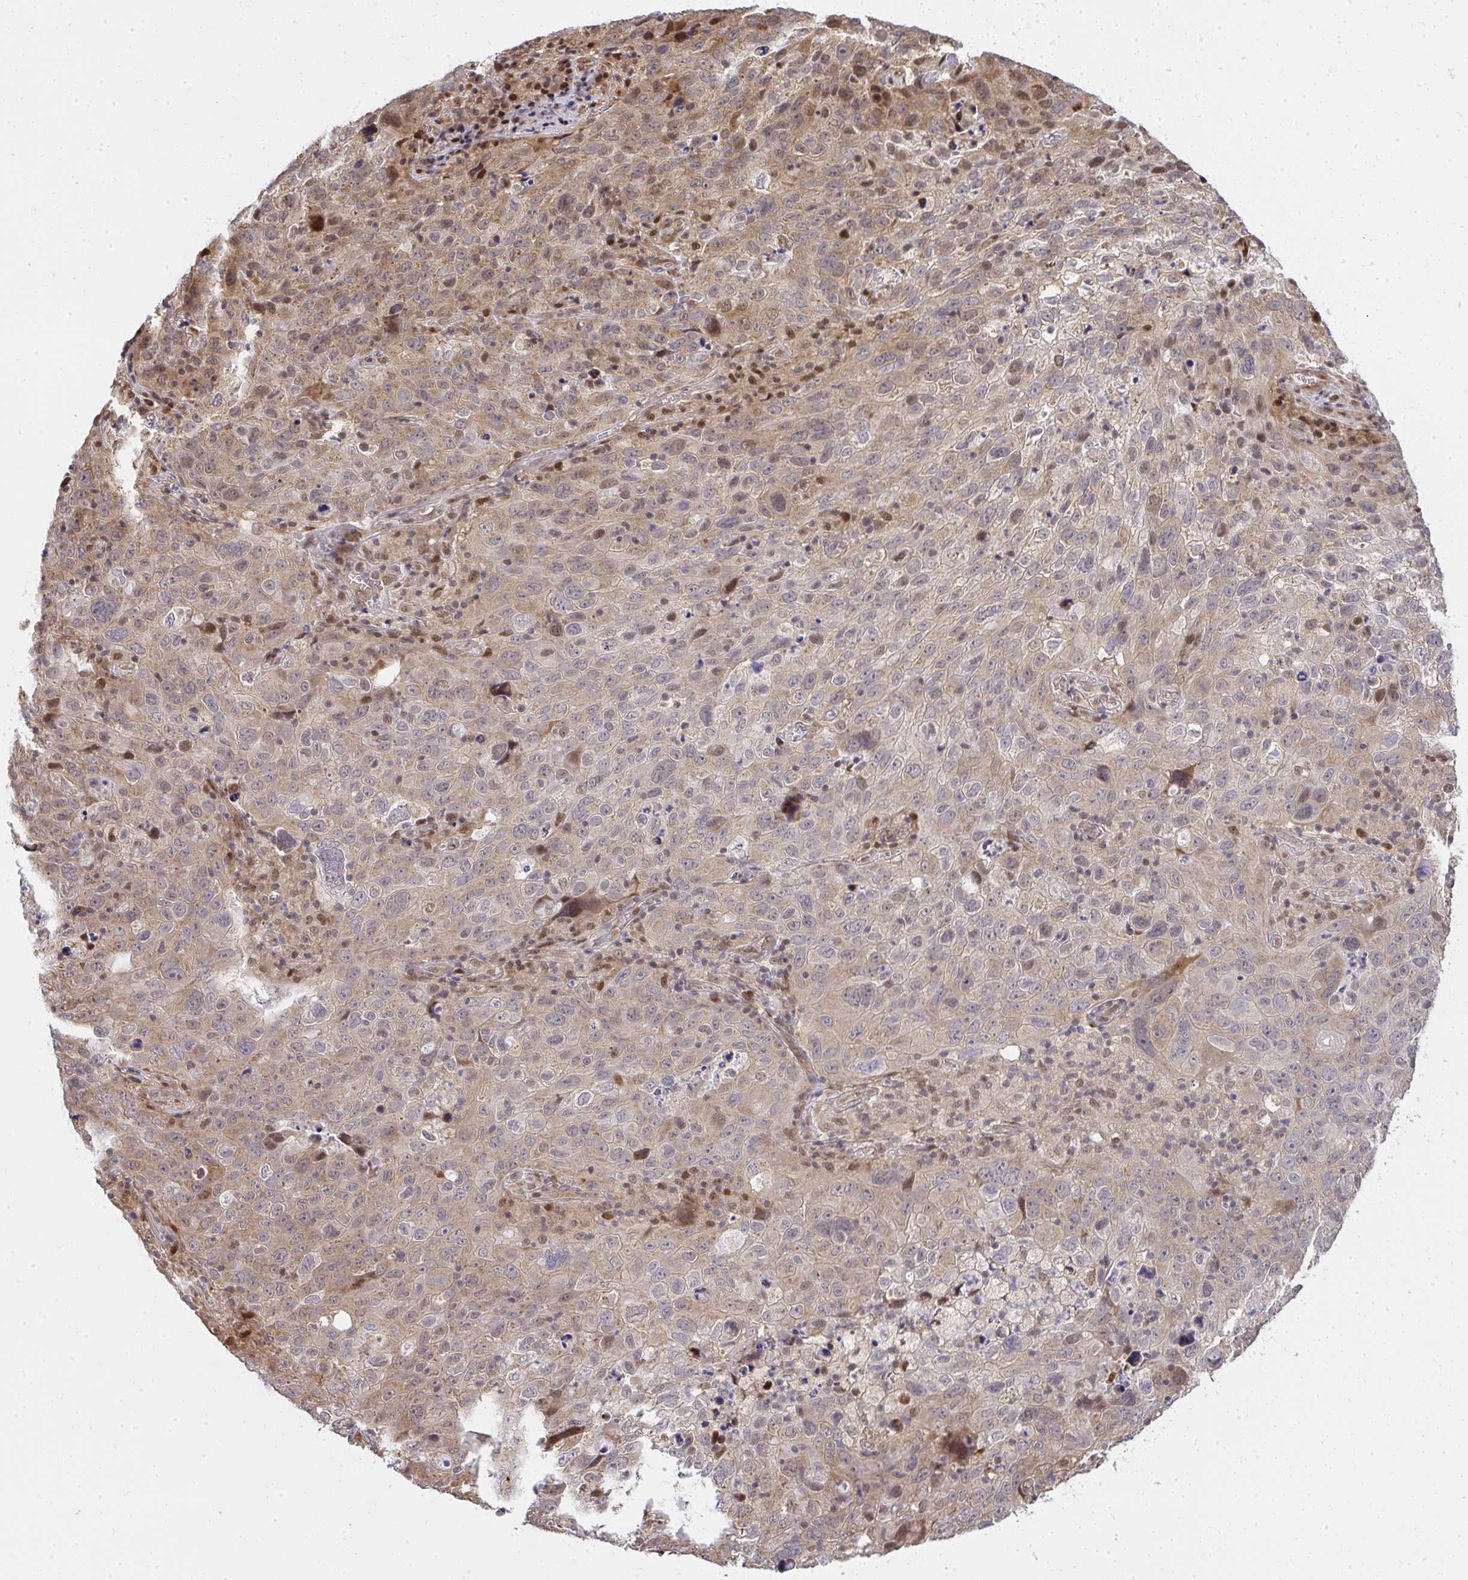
{"staining": {"intensity": "moderate", "quantity": "25%-75%", "location": "cytoplasmic/membranous,nuclear"}, "tissue": "cervical cancer", "cell_type": "Tumor cells", "image_type": "cancer", "snomed": [{"axis": "morphology", "description": "Squamous cell carcinoma, NOS"}, {"axis": "topography", "description": "Cervix"}], "caption": "High-magnification brightfield microscopy of cervical cancer (squamous cell carcinoma) stained with DAB (3,3'-diaminobenzidine) (brown) and counterstained with hematoxylin (blue). tumor cells exhibit moderate cytoplasmic/membranous and nuclear staining is appreciated in about25%-75% of cells.", "gene": "PIGY", "patient": {"sex": "female", "age": 44}}